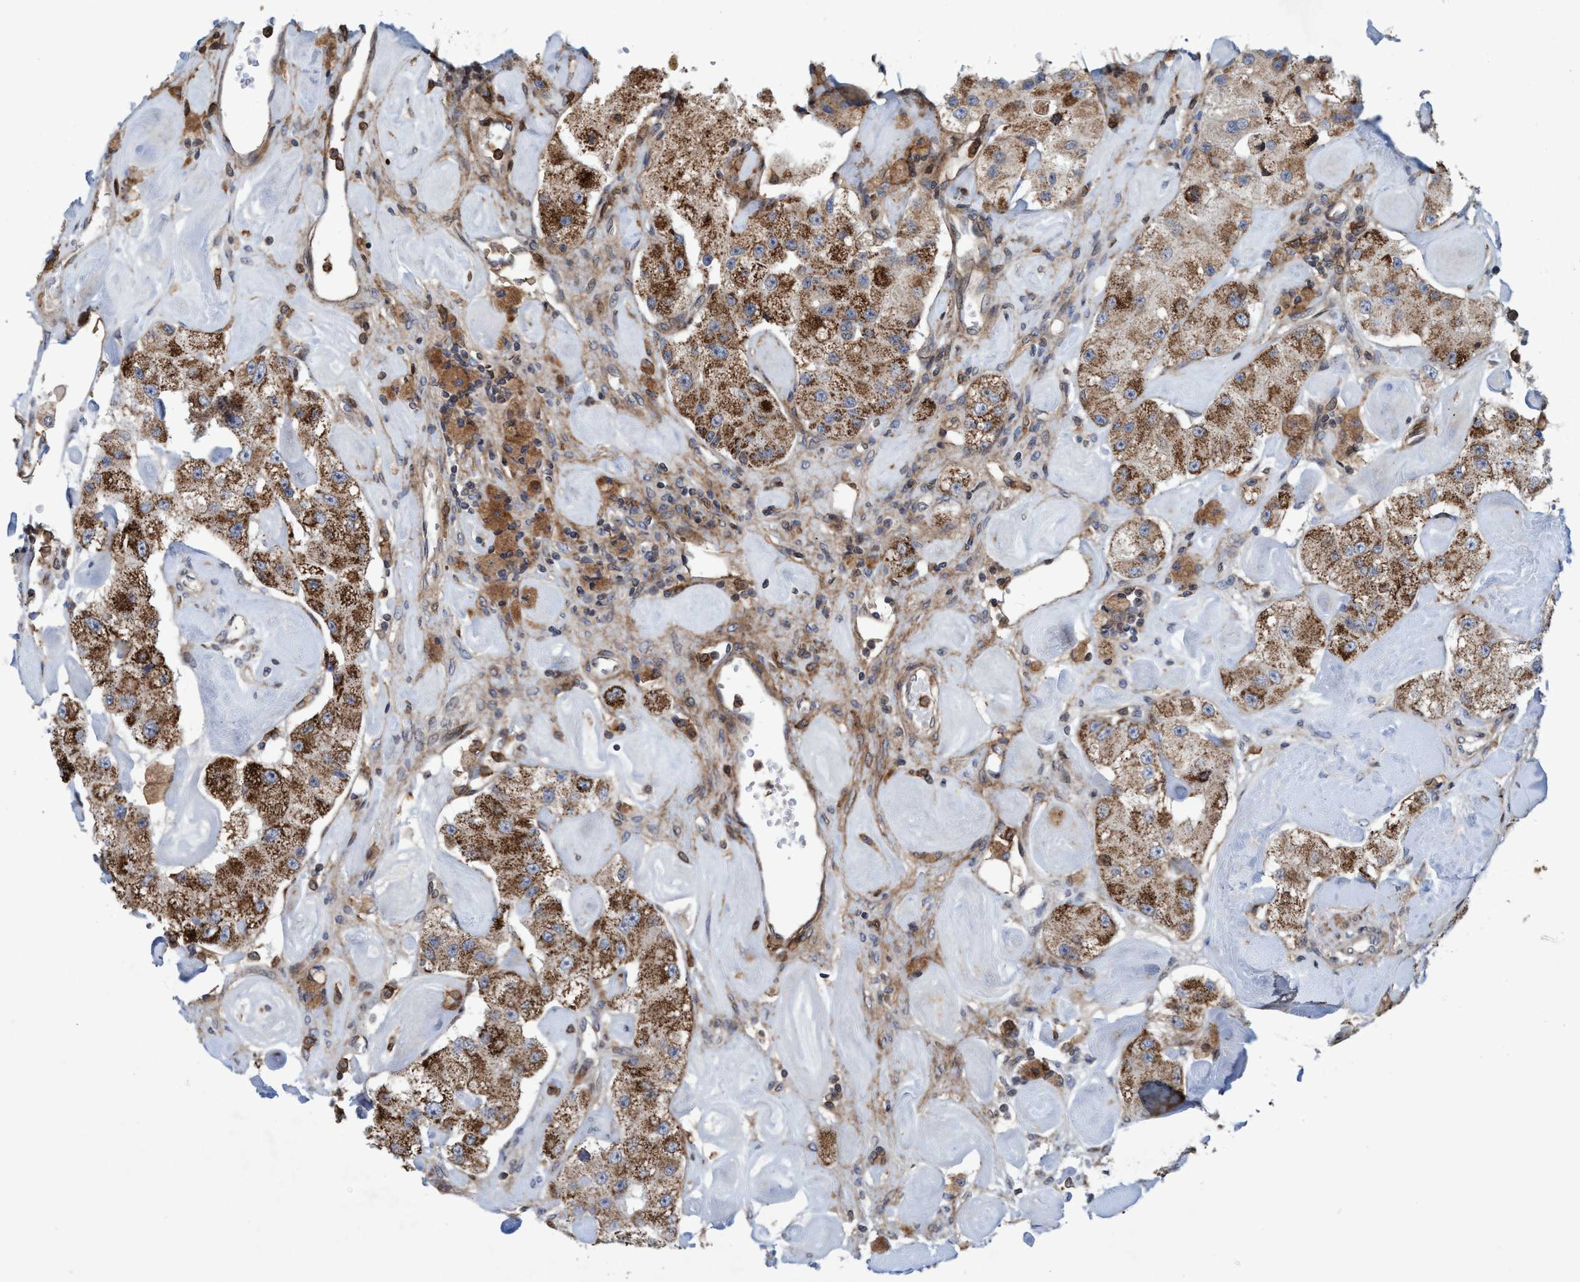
{"staining": {"intensity": "moderate", "quantity": "25%-75%", "location": "cytoplasmic/membranous"}, "tissue": "carcinoid", "cell_type": "Tumor cells", "image_type": "cancer", "snomed": [{"axis": "morphology", "description": "Carcinoid, malignant, NOS"}, {"axis": "topography", "description": "Pancreas"}], "caption": "Malignant carcinoid tissue exhibits moderate cytoplasmic/membranous expression in approximately 25%-75% of tumor cells, visualized by immunohistochemistry.", "gene": "SLC16A3", "patient": {"sex": "male", "age": 41}}